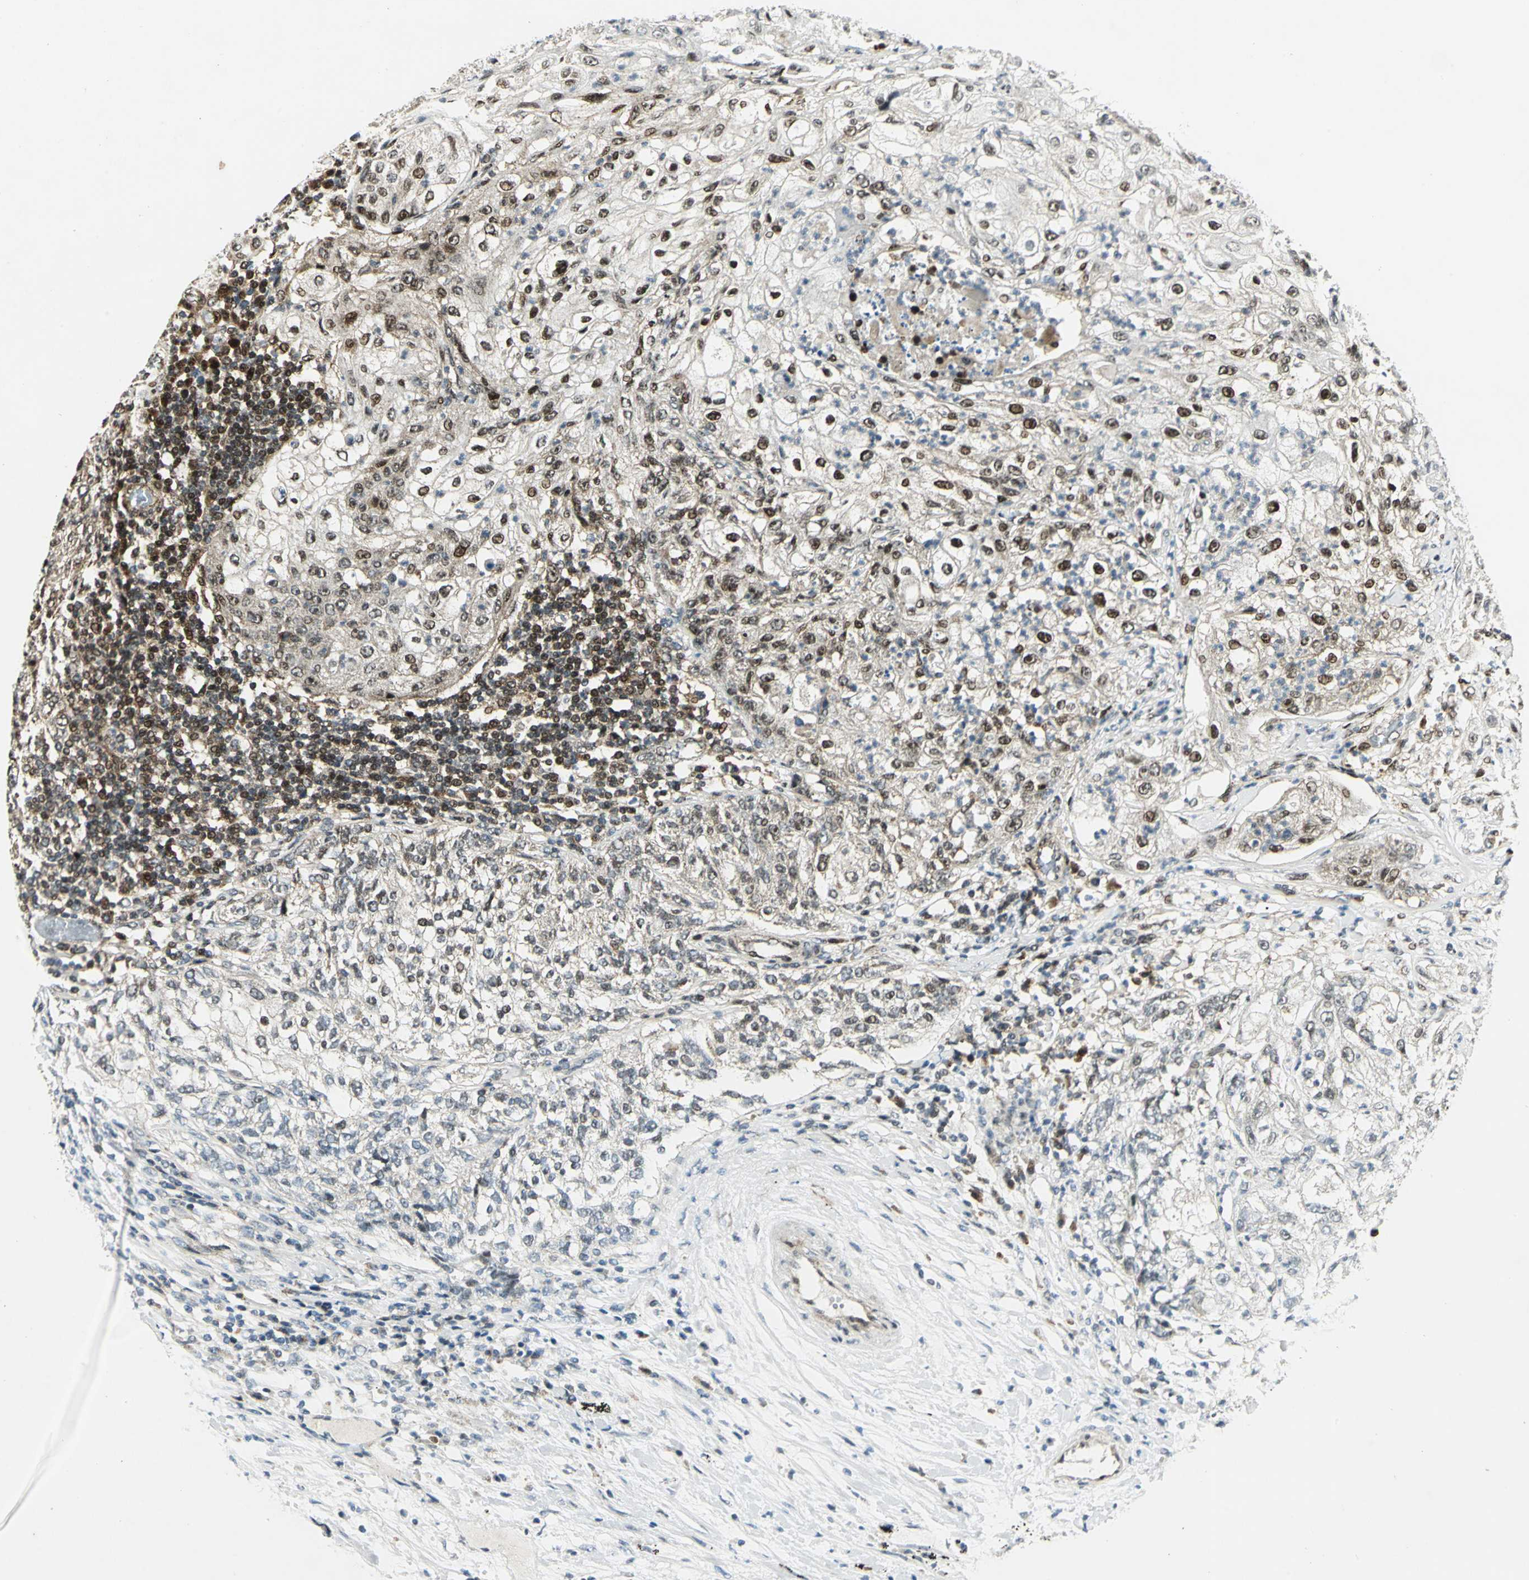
{"staining": {"intensity": "moderate", "quantity": ">75%", "location": "cytoplasmic/membranous,nuclear"}, "tissue": "lung cancer", "cell_type": "Tumor cells", "image_type": "cancer", "snomed": [{"axis": "morphology", "description": "Inflammation, NOS"}, {"axis": "morphology", "description": "Squamous cell carcinoma, NOS"}, {"axis": "topography", "description": "Lymph node"}, {"axis": "topography", "description": "Soft tissue"}, {"axis": "topography", "description": "Lung"}], "caption": "Immunohistochemical staining of human lung squamous cell carcinoma exhibits medium levels of moderate cytoplasmic/membranous and nuclear positivity in approximately >75% of tumor cells.", "gene": "COPS5", "patient": {"sex": "male", "age": 66}}